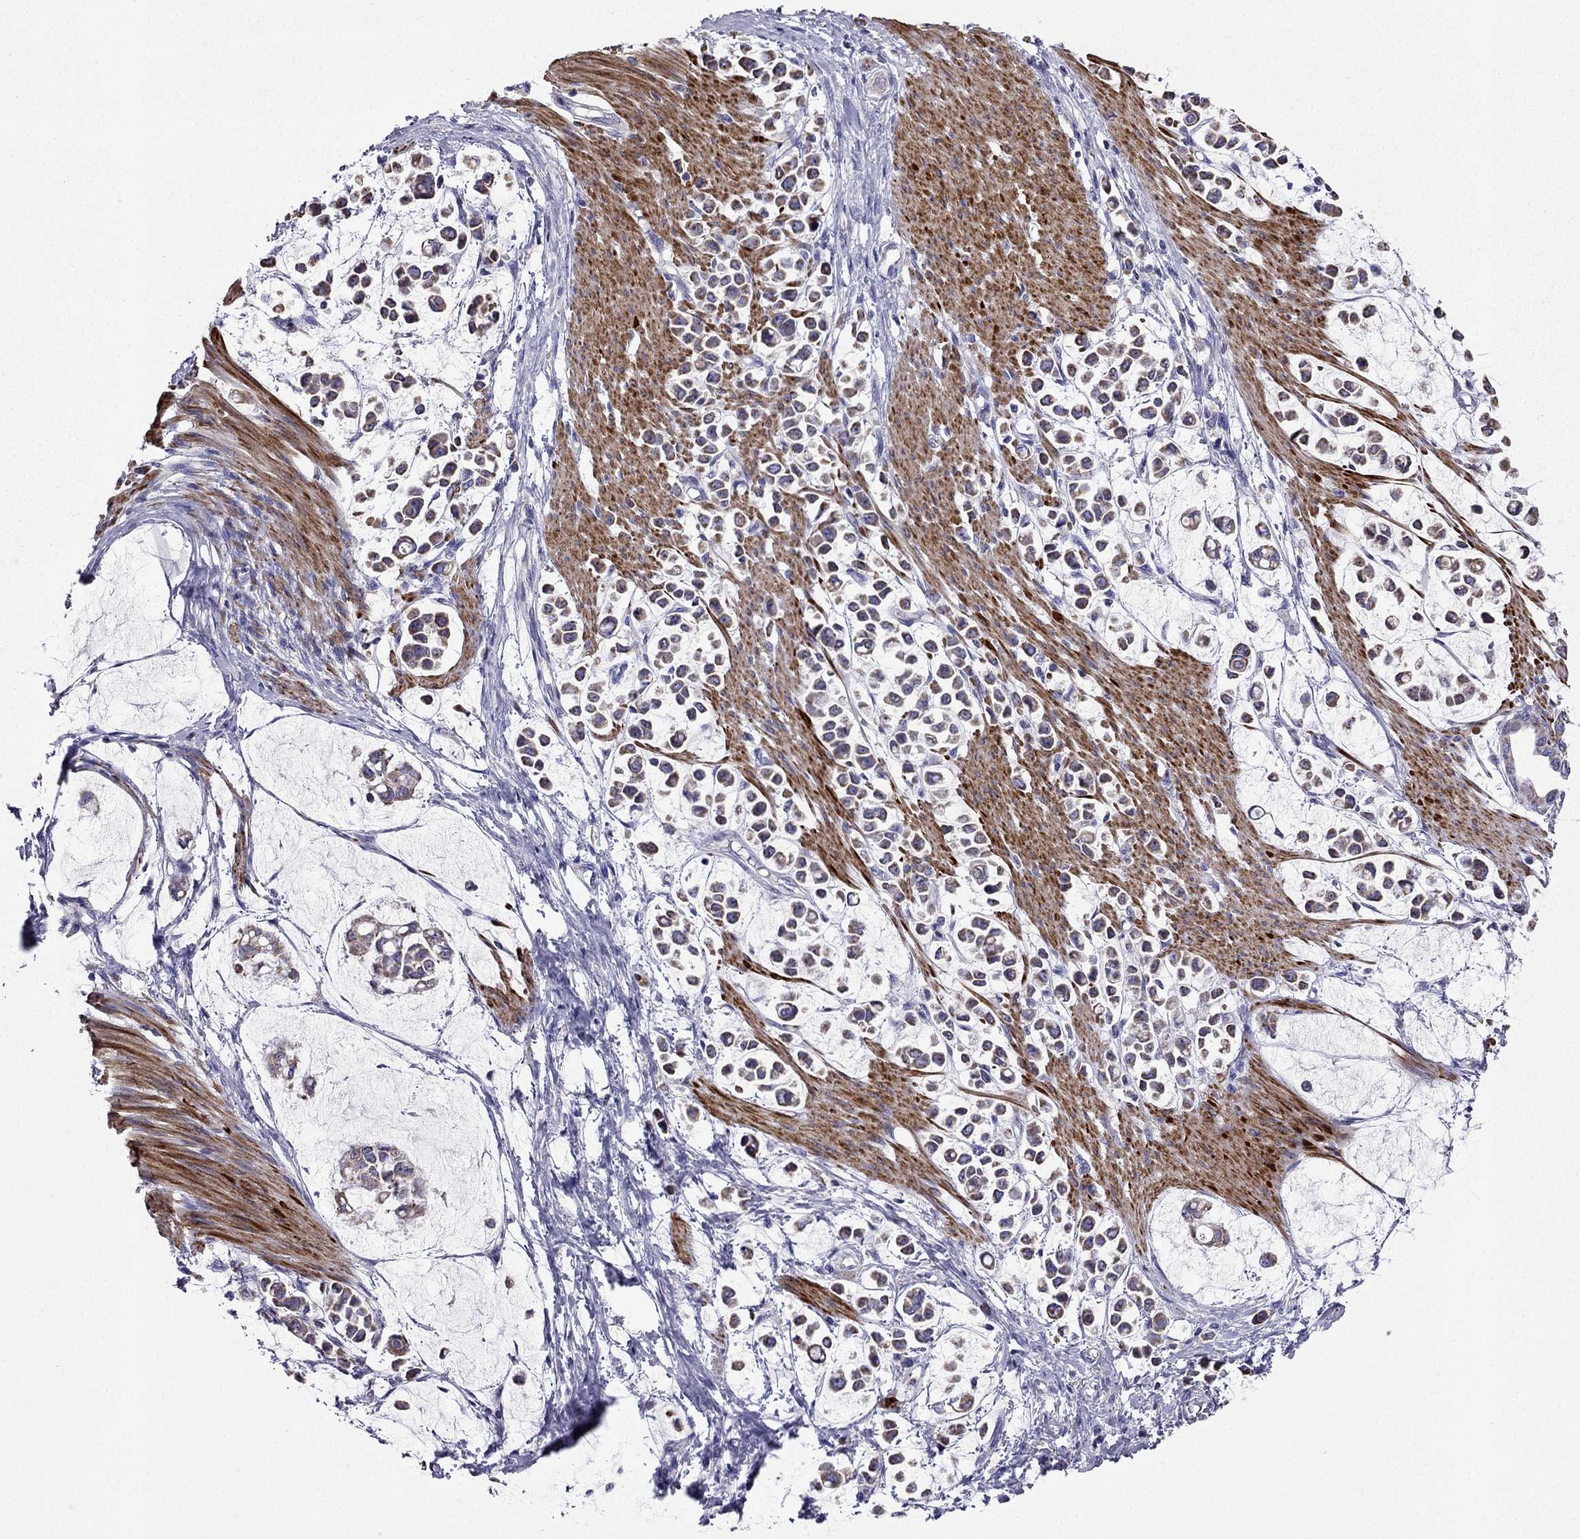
{"staining": {"intensity": "weak", "quantity": ">75%", "location": "cytoplasmic/membranous"}, "tissue": "stomach cancer", "cell_type": "Tumor cells", "image_type": "cancer", "snomed": [{"axis": "morphology", "description": "Adenocarcinoma, NOS"}, {"axis": "topography", "description": "Stomach"}], "caption": "A low amount of weak cytoplasmic/membranous expression is seen in about >75% of tumor cells in stomach cancer tissue.", "gene": "DSC1", "patient": {"sex": "male", "age": 82}}